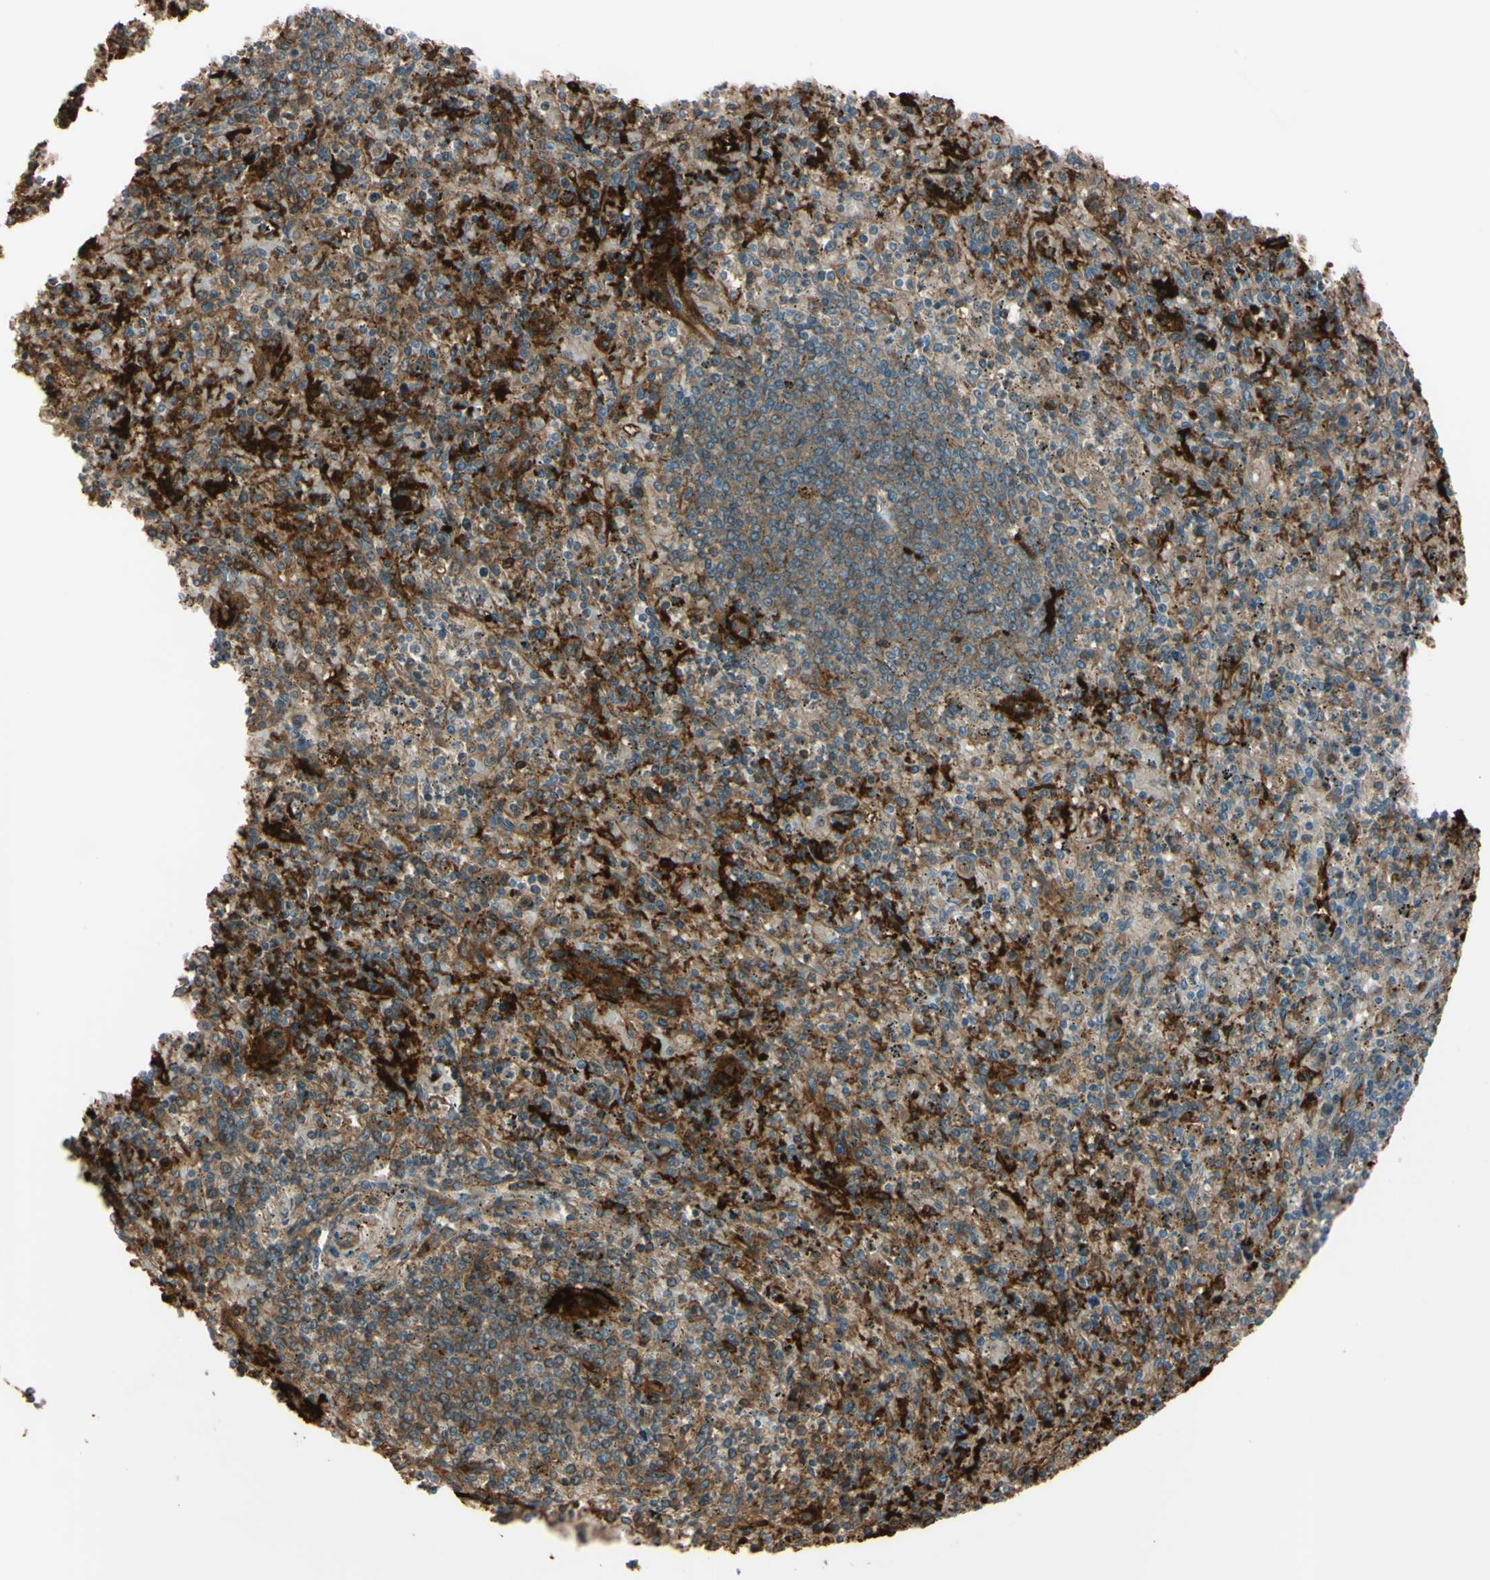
{"staining": {"intensity": "strong", "quantity": ">75%", "location": "cytoplasmic/membranous"}, "tissue": "spleen", "cell_type": "Cells in red pulp", "image_type": "normal", "snomed": [{"axis": "morphology", "description": "Normal tissue, NOS"}, {"axis": "topography", "description": "Spleen"}], "caption": "Brown immunohistochemical staining in benign spleen shows strong cytoplasmic/membranous positivity in about >75% of cells in red pulp. Using DAB (brown) and hematoxylin (blue) stains, captured at high magnification using brightfield microscopy.", "gene": "PTPN12", "patient": {"sex": "male", "age": 72}}